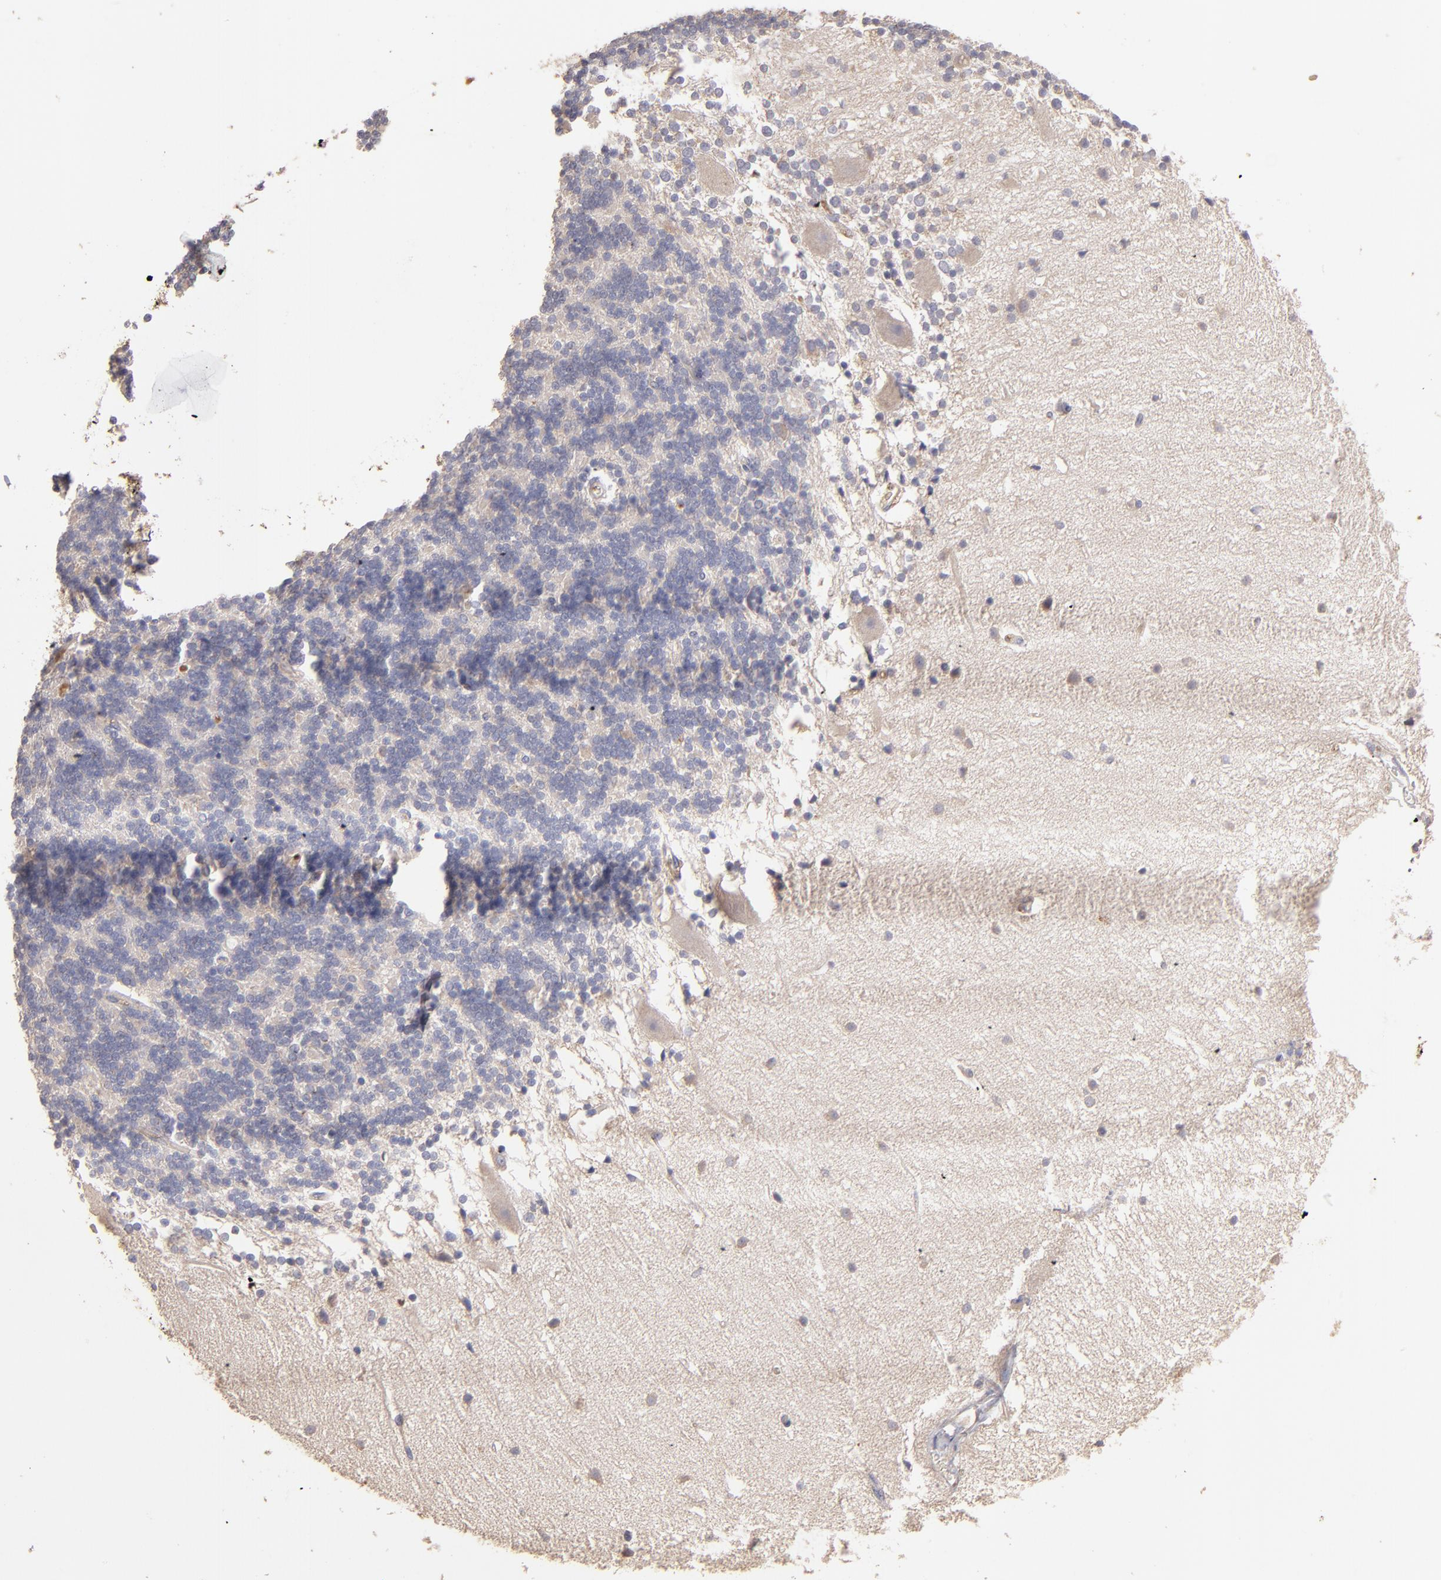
{"staining": {"intensity": "negative", "quantity": "none", "location": "none"}, "tissue": "cerebellum", "cell_type": "Cells in granular layer", "image_type": "normal", "snomed": [{"axis": "morphology", "description": "Normal tissue, NOS"}, {"axis": "topography", "description": "Cerebellum"}], "caption": "IHC histopathology image of unremarkable cerebellum: cerebellum stained with DAB (3,3'-diaminobenzidine) shows no significant protein staining in cells in granular layer. (DAB (3,3'-diaminobenzidine) IHC, high magnification).", "gene": "NFKBIE", "patient": {"sex": "female", "age": 54}}